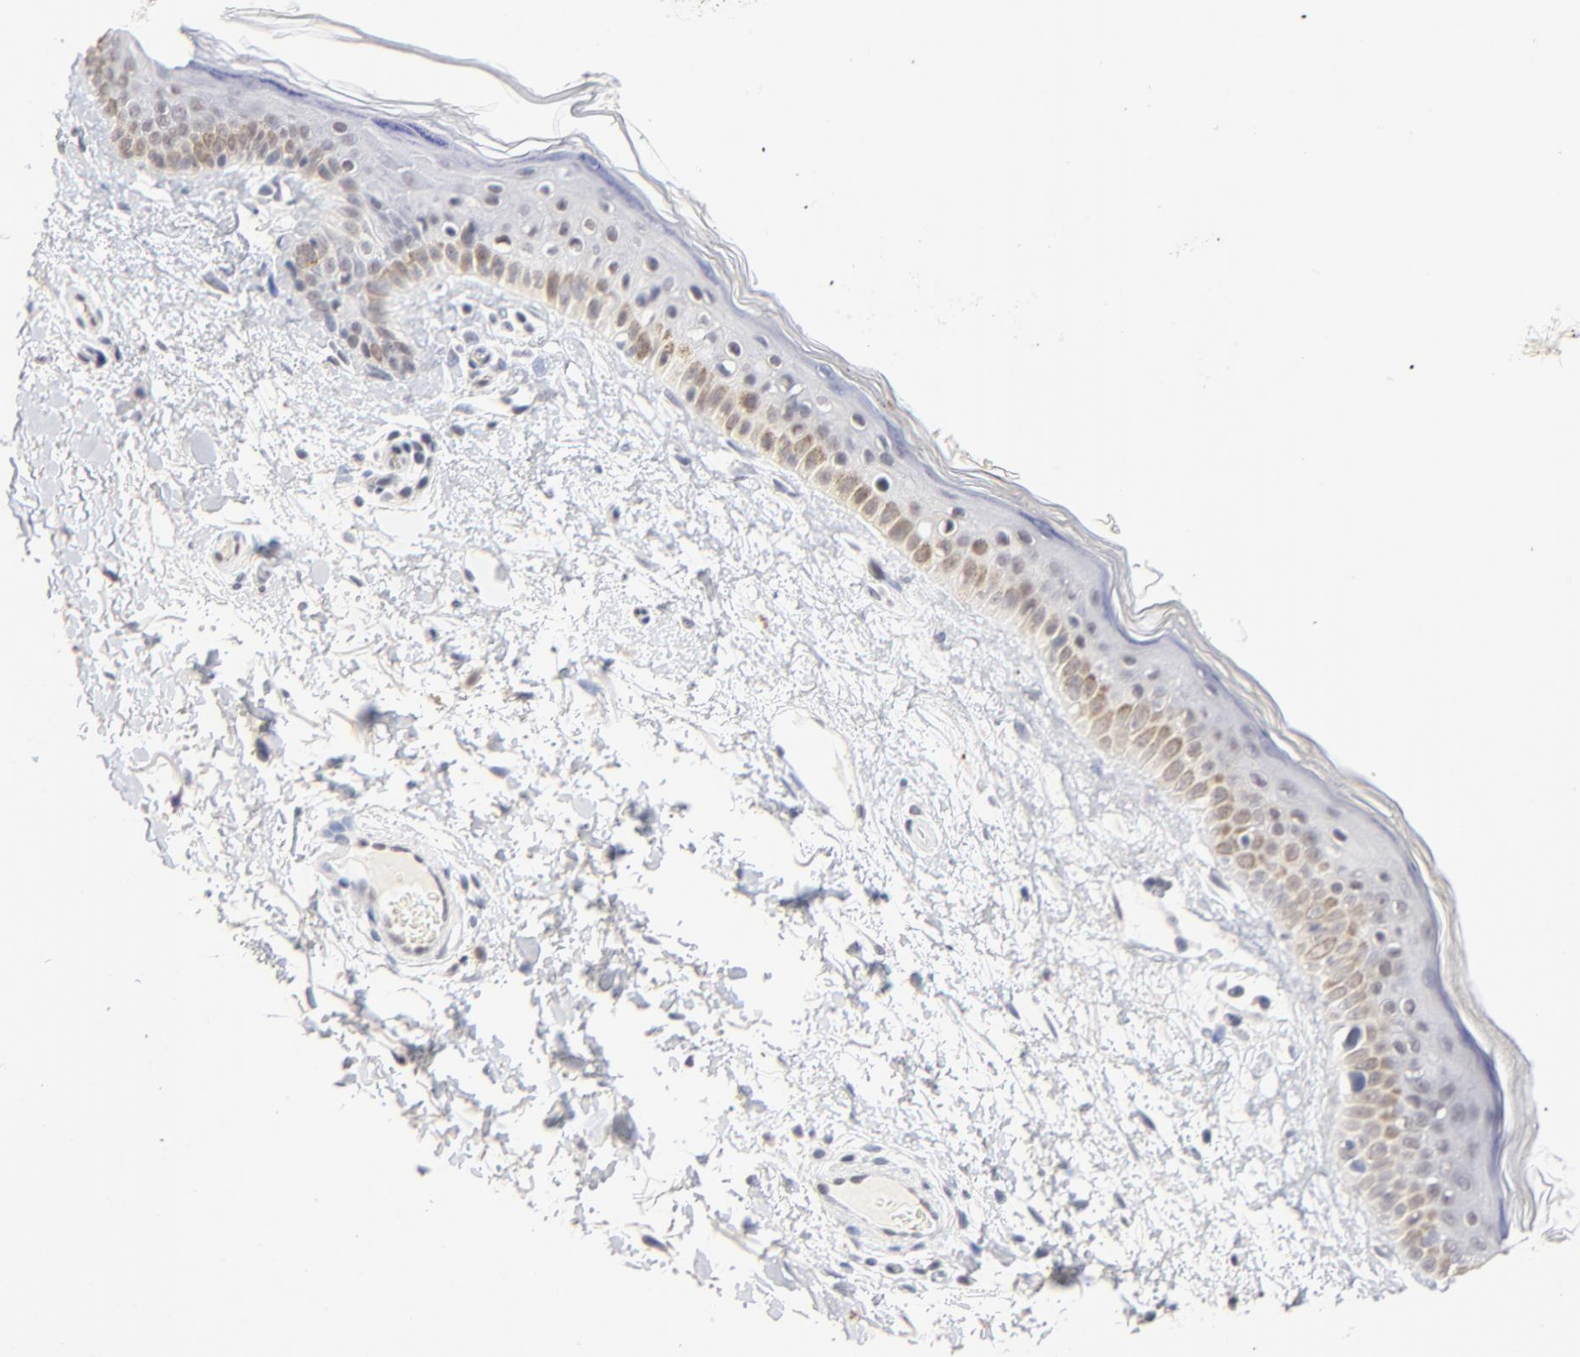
{"staining": {"intensity": "negative", "quantity": "none", "location": "none"}, "tissue": "skin", "cell_type": "Fibroblasts", "image_type": "normal", "snomed": [{"axis": "morphology", "description": "Normal tissue, NOS"}, {"axis": "topography", "description": "Skin"}], "caption": "A photomicrograph of human skin is negative for staining in fibroblasts. (Immunohistochemistry, brightfield microscopy, high magnification).", "gene": "ORC2", "patient": {"sex": "male", "age": 63}}